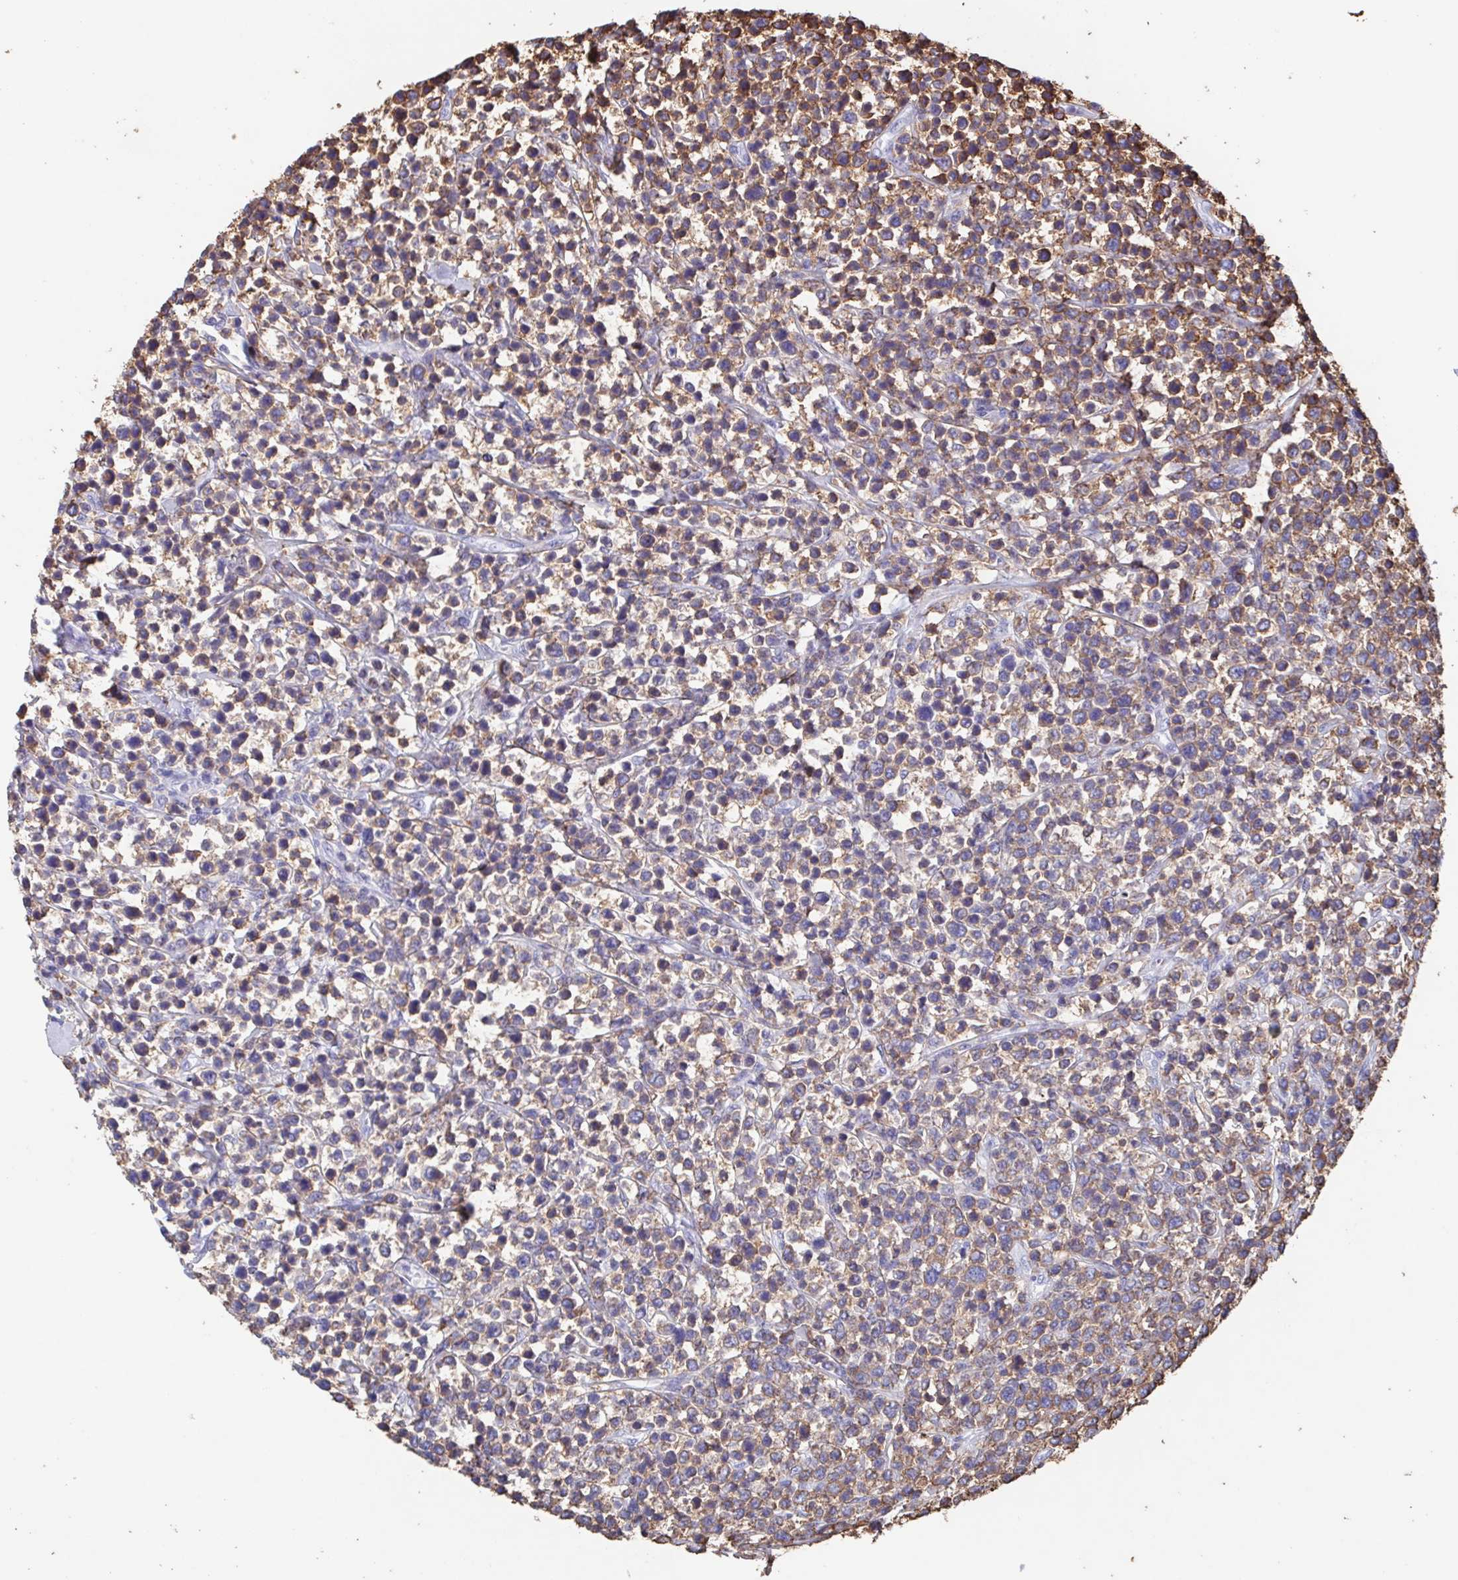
{"staining": {"intensity": "weak", "quantity": "25%-75%", "location": "cytoplasmic/membranous"}, "tissue": "lymphoma", "cell_type": "Tumor cells", "image_type": "cancer", "snomed": [{"axis": "morphology", "description": "Malignant lymphoma, non-Hodgkin's type, High grade"}, {"axis": "topography", "description": "Soft tissue"}], "caption": "This micrograph demonstrates immunohistochemistry staining of malignant lymphoma, non-Hodgkin's type (high-grade), with low weak cytoplasmic/membranous staining in approximately 25%-75% of tumor cells.", "gene": "TPD52", "patient": {"sex": "female", "age": 56}}